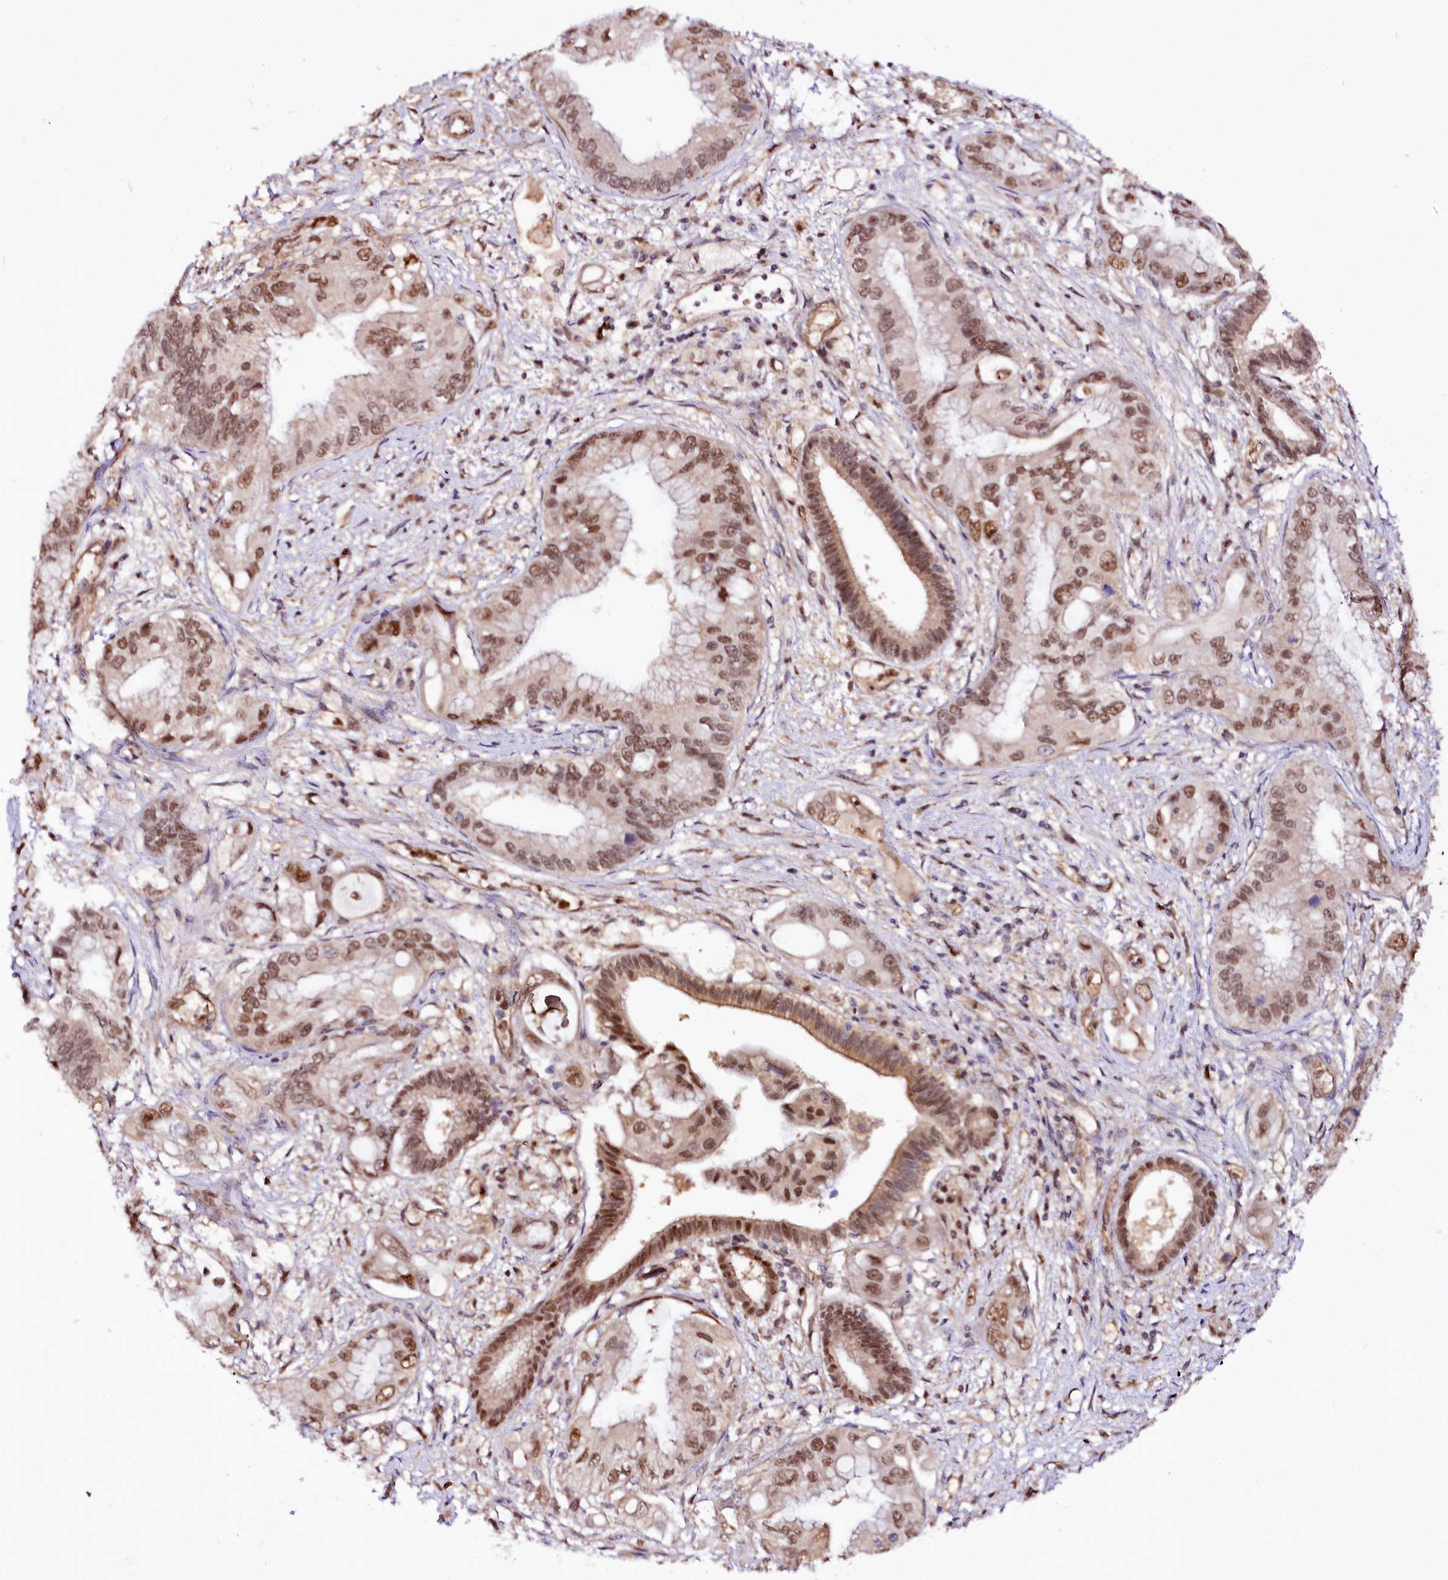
{"staining": {"intensity": "moderate", "quantity": ">75%", "location": "nuclear"}, "tissue": "pancreatic cancer", "cell_type": "Tumor cells", "image_type": "cancer", "snomed": [{"axis": "morphology", "description": "Inflammation, NOS"}, {"axis": "morphology", "description": "Adenocarcinoma, NOS"}, {"axis": "topography", "description": "Pancreas"}], "caption": "DAB immunohistochemical staining of human pancreatic adenocarcinoma displays moderate nuclear protein expression in approximately >75% of tumor cells.", "gene": "GNL3L", "patient": {"sex": "female", "age": 56}}